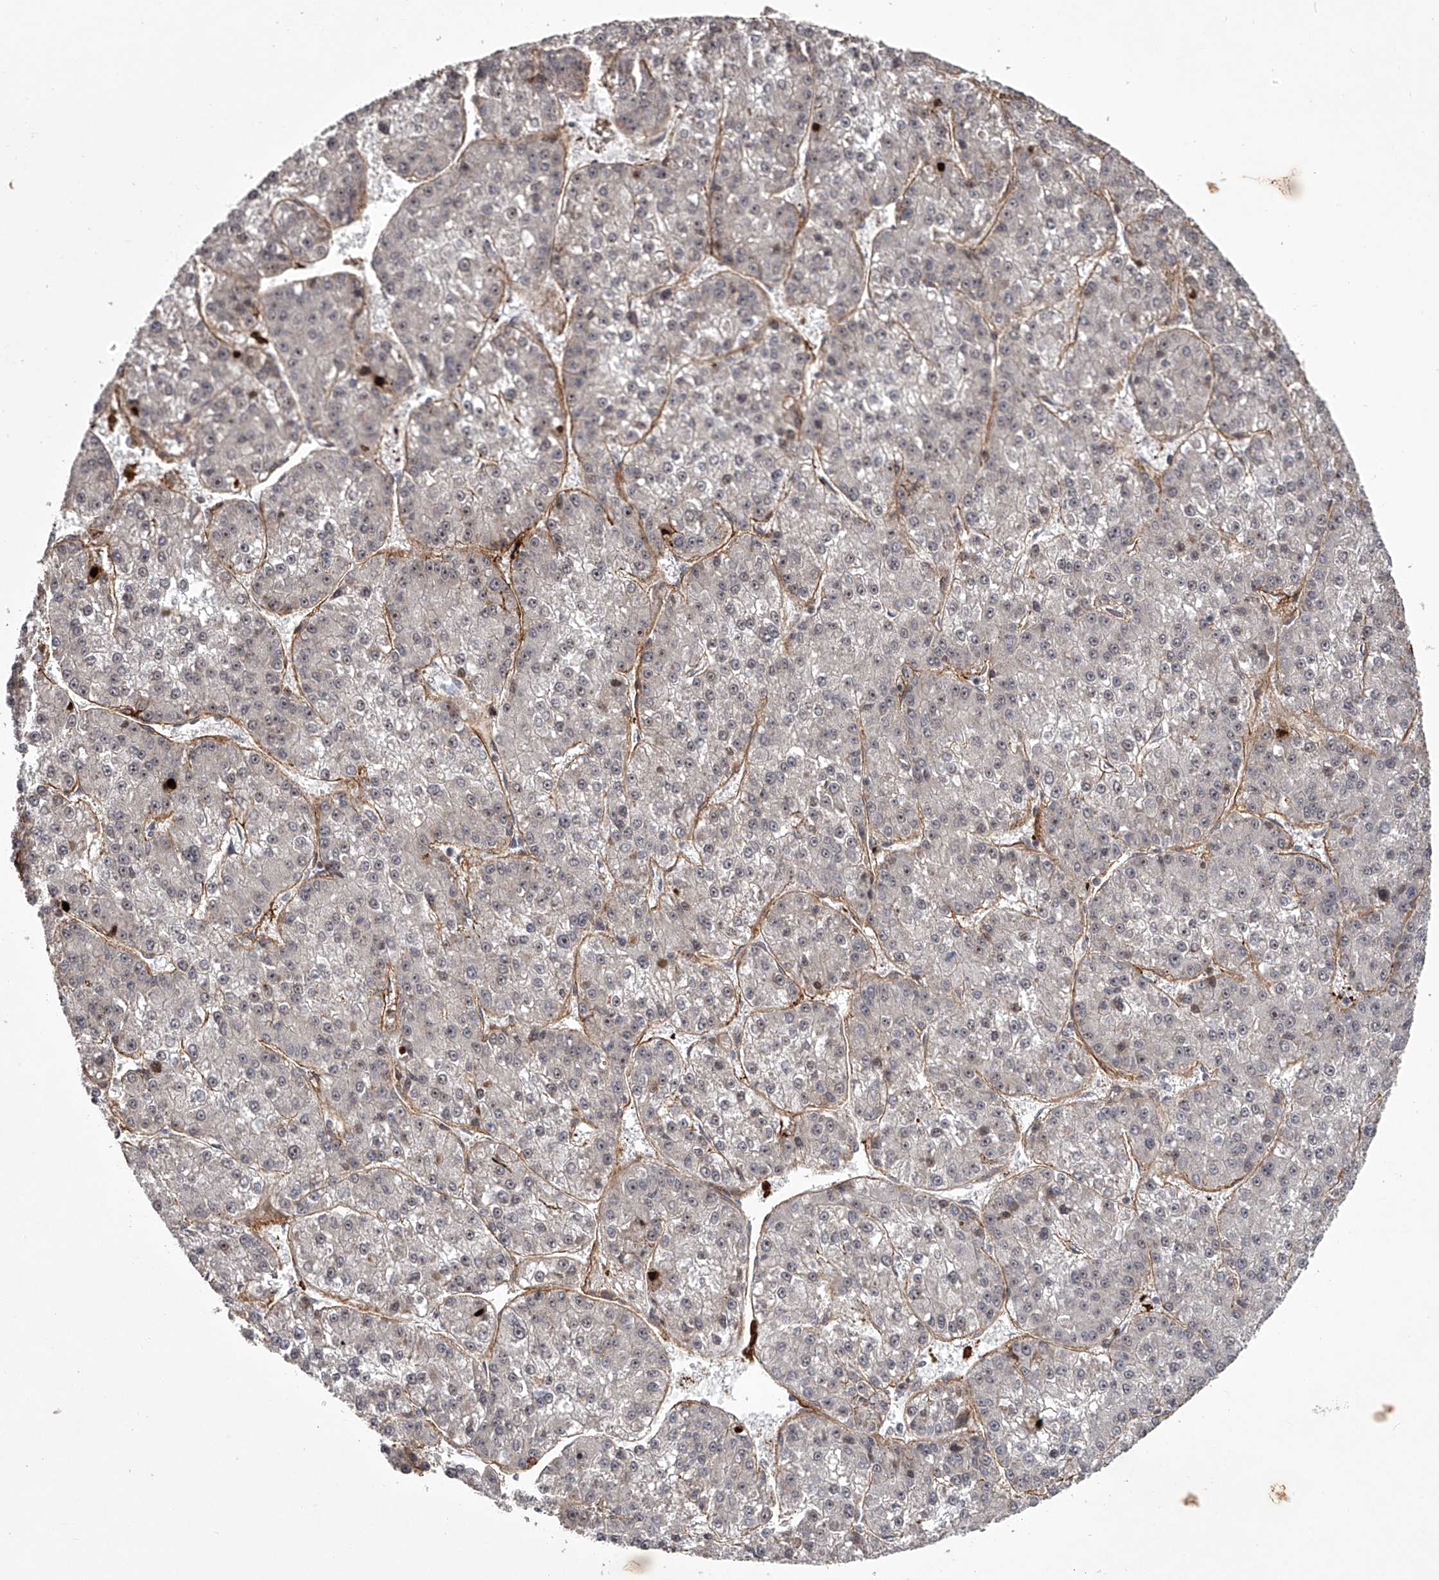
{"staining": {"intensity": "negative", "quantity": "none", "location": "none"}, "tissue": "liver cancer", "cell_type": "Tumor cells", "image_type": "cancer", "snomed": [{"axis": "morphology", "description": "Carcinoma, Hepatocellular, NOS"}, {"axis": "topography", "description": "Liver"}], "caption": "Human liver hepatocellular carcinoma stained for a protein using immunohistochemistry (IHC) exhibits no staining in tumor cells.", "gene": "RRP36", "patient": {"sex": "female", "age": 73}}